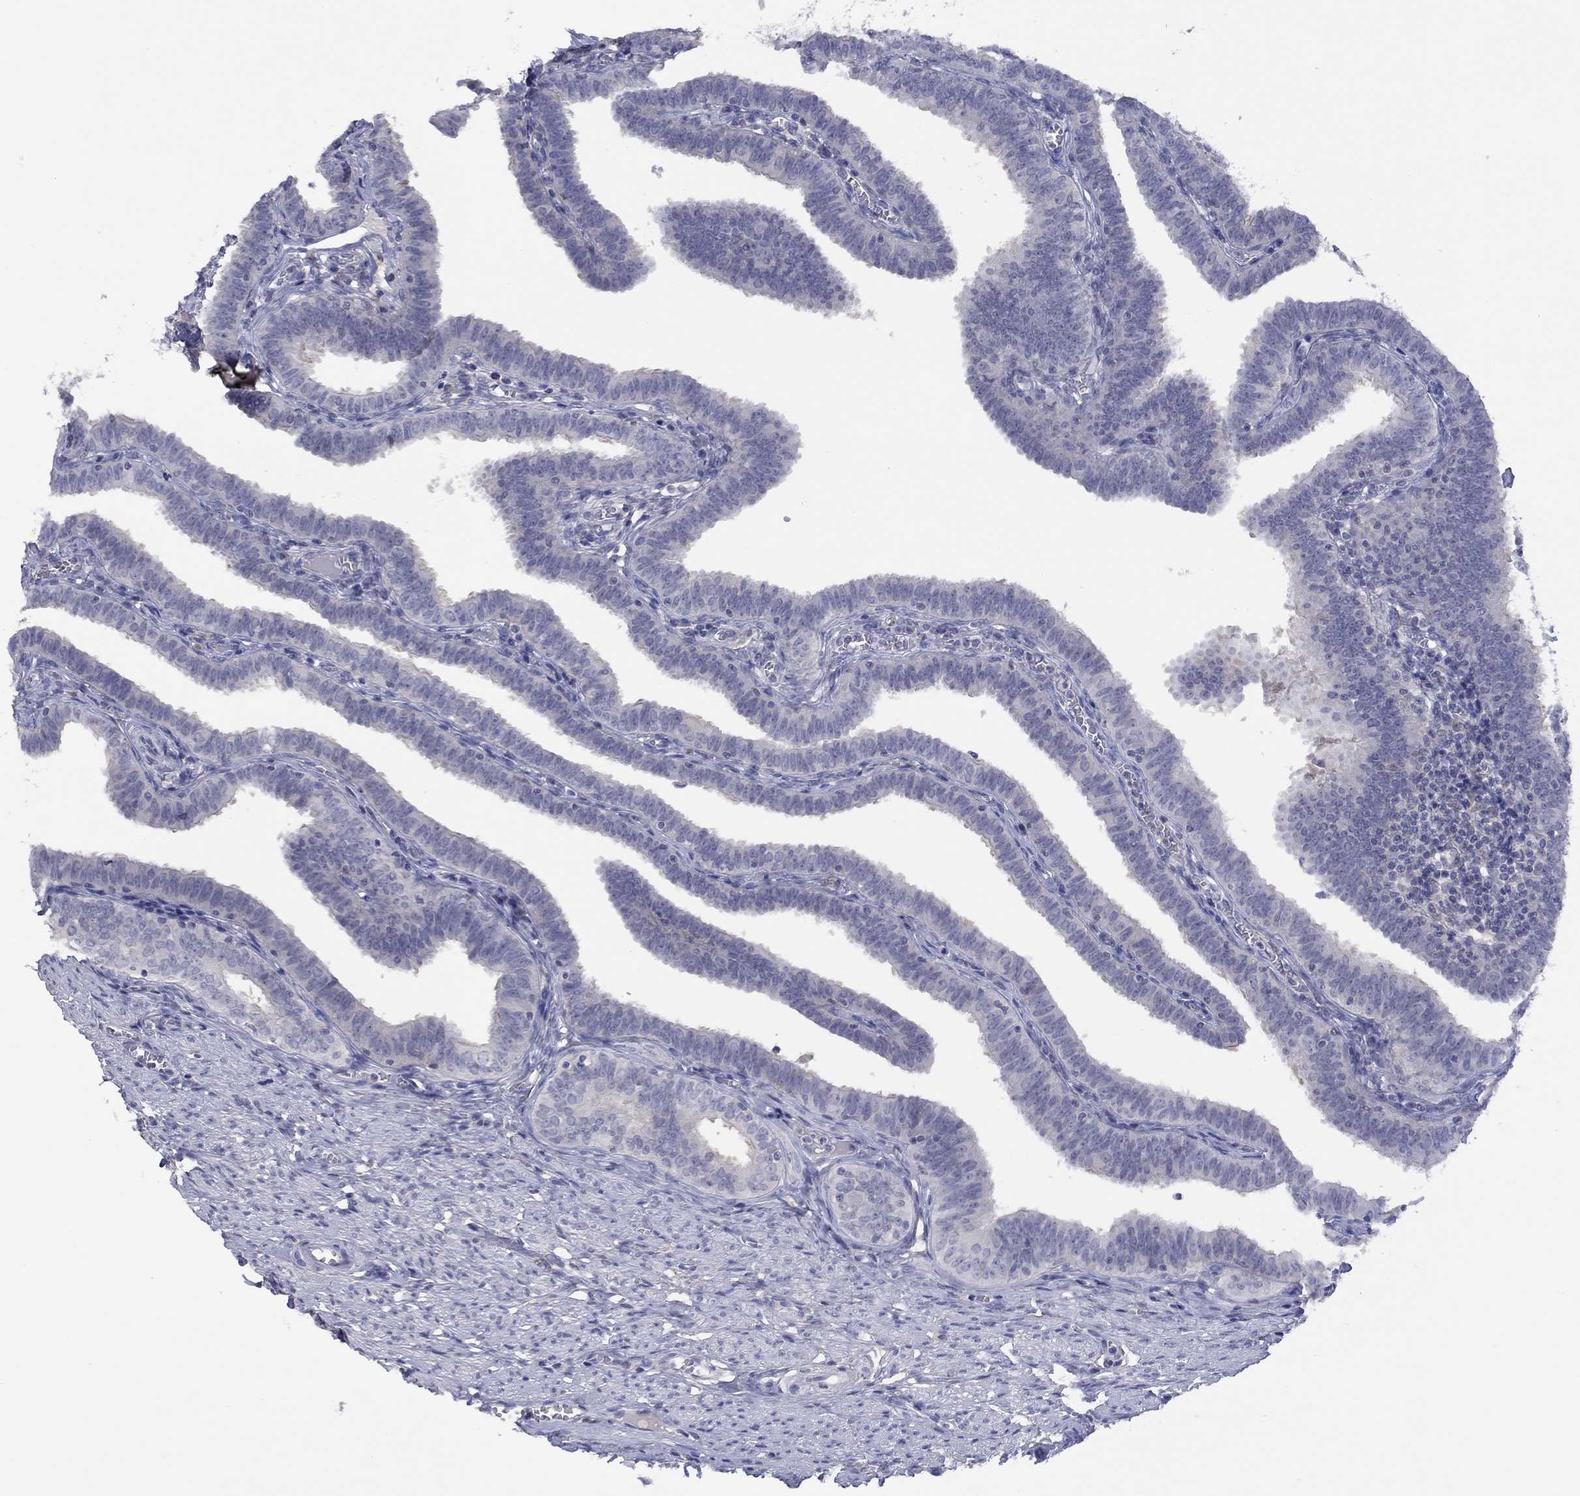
{"staining": {"intensity": "negative", "quantity": "none", "location": "none"}, "tissue": "fallopian tube", "cell_type": "Glandular cells", "image_type": "normal", "snomed": [{"axis": "morphology", "description": "Normal tissue, NOS"}, {"axis": "topography", "description": "Fallopian tube"}], "caption": "Protein analysis of benign fallopian tube shows no significant expression in glandular cells. Nuclei are stained in blue.", "gene": "CYP2B6", "patient": {"sex": "female", "age": 25}}